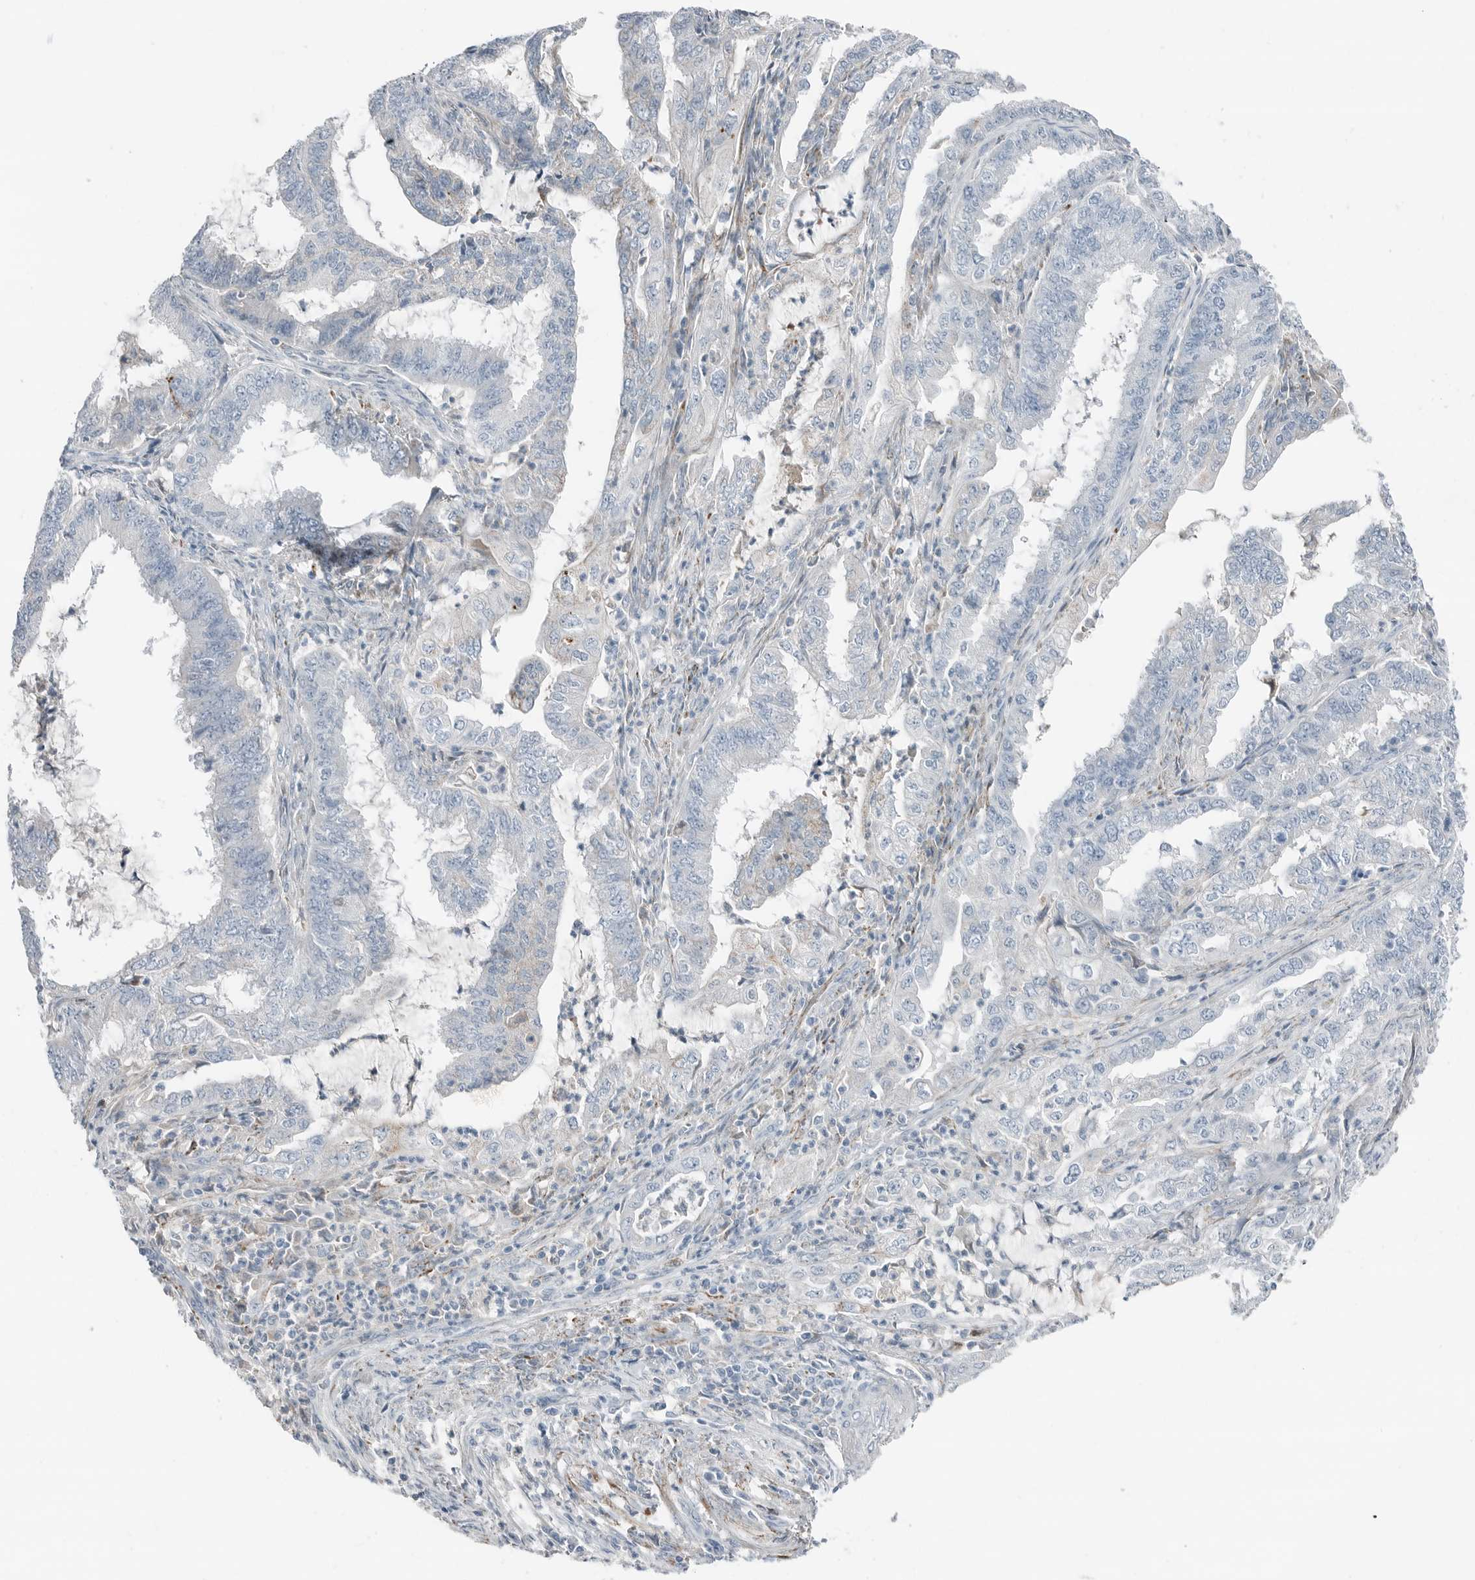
{"staining": {"intensity": "negative", "quantity": "none", "location": "none"}, "tissue": "endometrial cancer", "cell_type": "Tumor cells", "image_type": "cancer", "snomed": [{"axis": "morphology", "description": "Adenocarcinoma, NOS"}, {"axis": "topography", "description": "Endometrium"}], "caption": "Immunohistochemical staining of human adenocarcinoma (endometrial) reveals no significant expression in tumor cells. (Stains: DAB (3,3'-diaminobenzidine) immunohistochemistry (IHC) with hematoxylin counter stain, Microscopy: brightfield microscopy at high magnification).", "gene": "SERPINB7", "patient": {"sex": "female", "age": 51}}